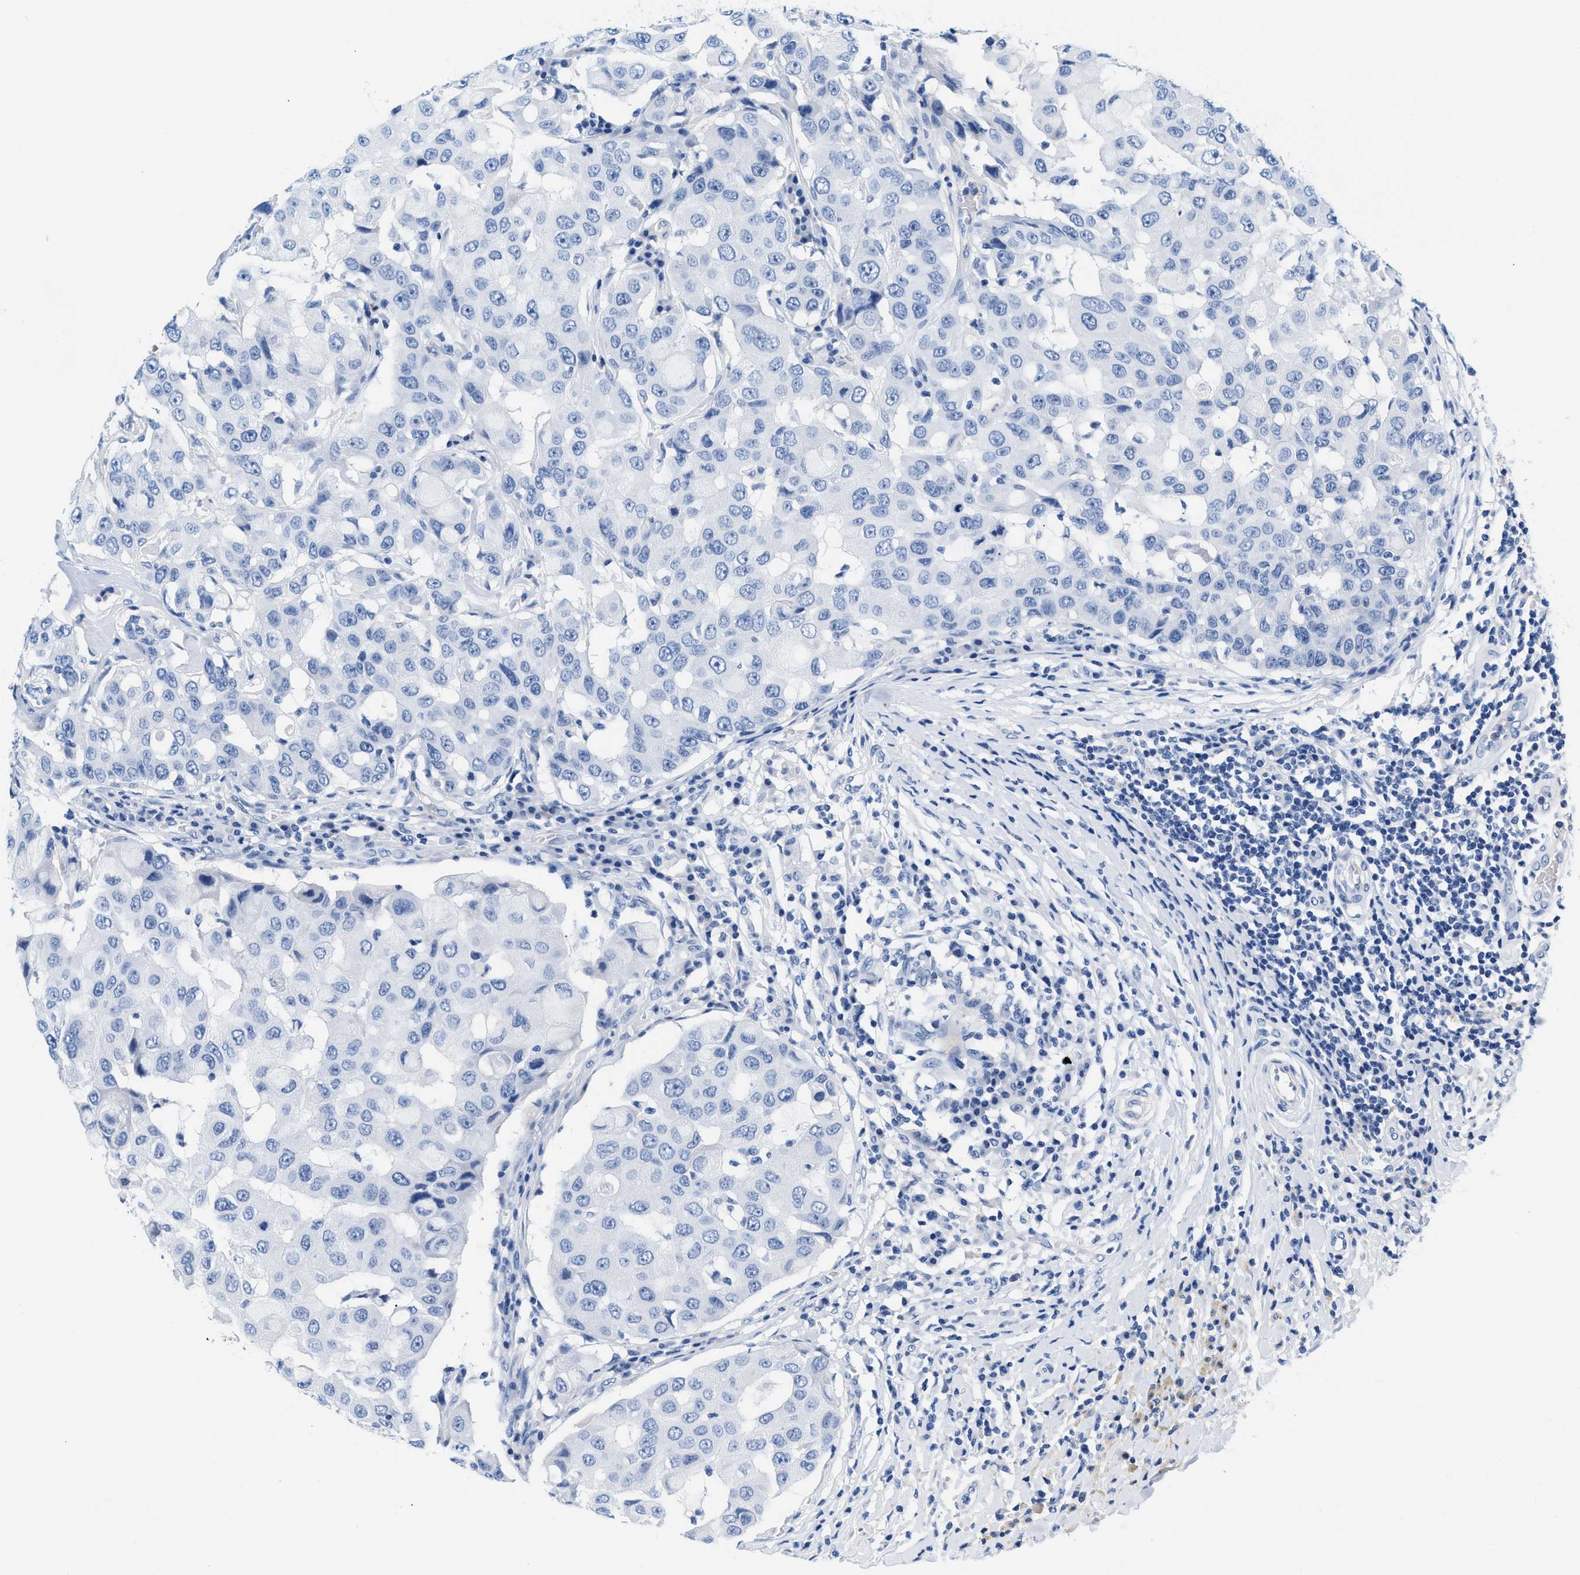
{"staining": {"intensity": "negative", "quantity": "none", "location": "none"}, "tissue": "breast cancer", "cell_type": "Tumor cells", "image_type": "cancer", "snomed": [{"axis": "morphology", "description": "Duct carcinoma"}, {"axis": "topography", "description": "Breast"}], "caption": "A histopathology image of human breast intraductal carcinoma is negative for staining in tumor cells.", "gene": "SLFN13", "patient": {"sex": "female", "age": 27}}